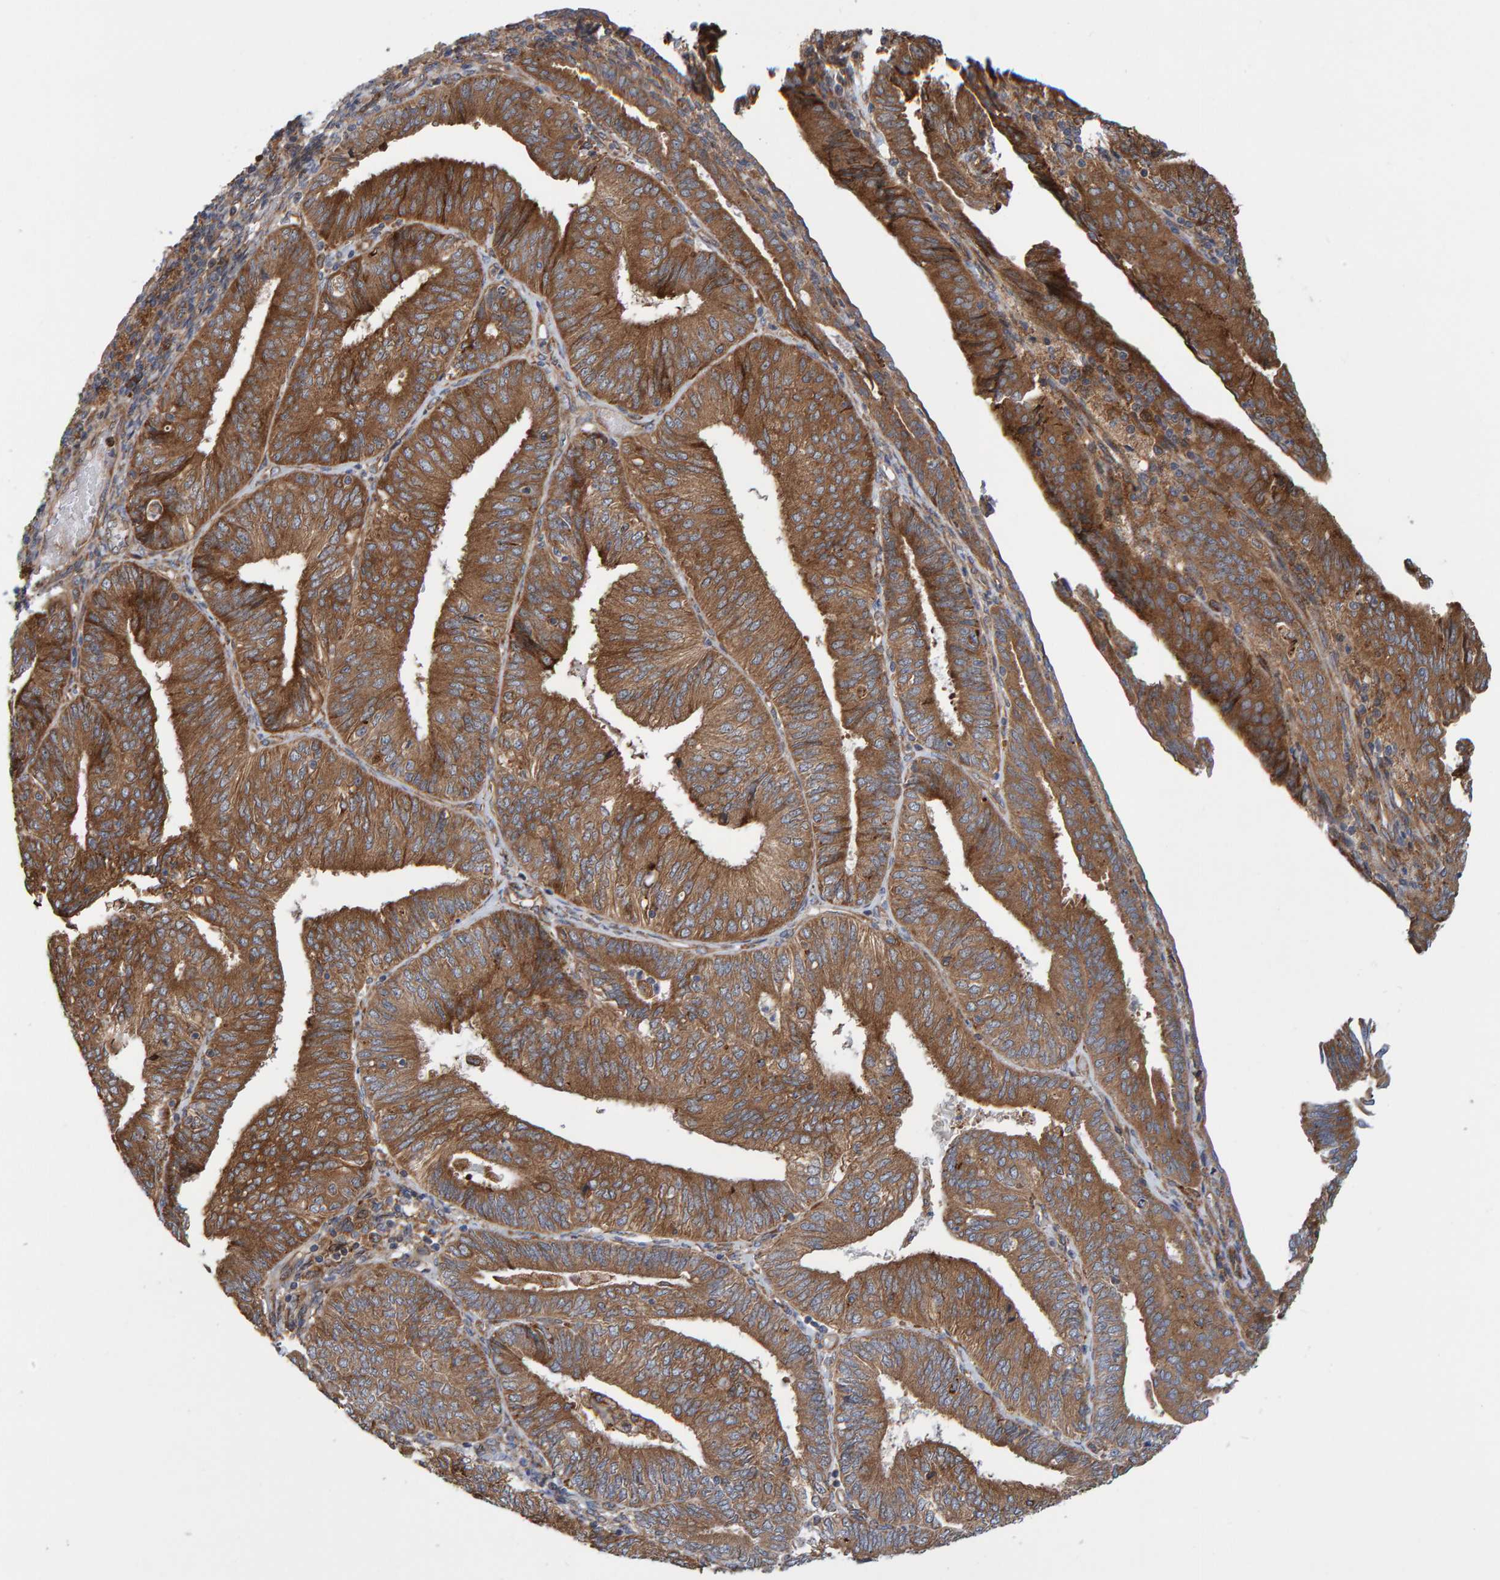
{"staining": {"intensity": "moderate", "quantity": ">75%", "location": "cytoplasmic/membranous"}, "tissue": "endometrial cancer", "cell_type": "Tumor cells", "image_type": "cancer", "snomed": [{"axis": "morphology", "description": "Adenocarcinoma, NOS"}, {"axis": "topography", "description": "Endometrium"}], "caption": "A high-resolution photomicrograph shows immunohistochemistry (IHC) staining of adenocarcinoma (endometrial), which displays moderate cytoplasmic/membranous positivity in about >75% of tumor cells.", "gene": "KIAA0753", "patient": {"sex": "female", "age": 58}}